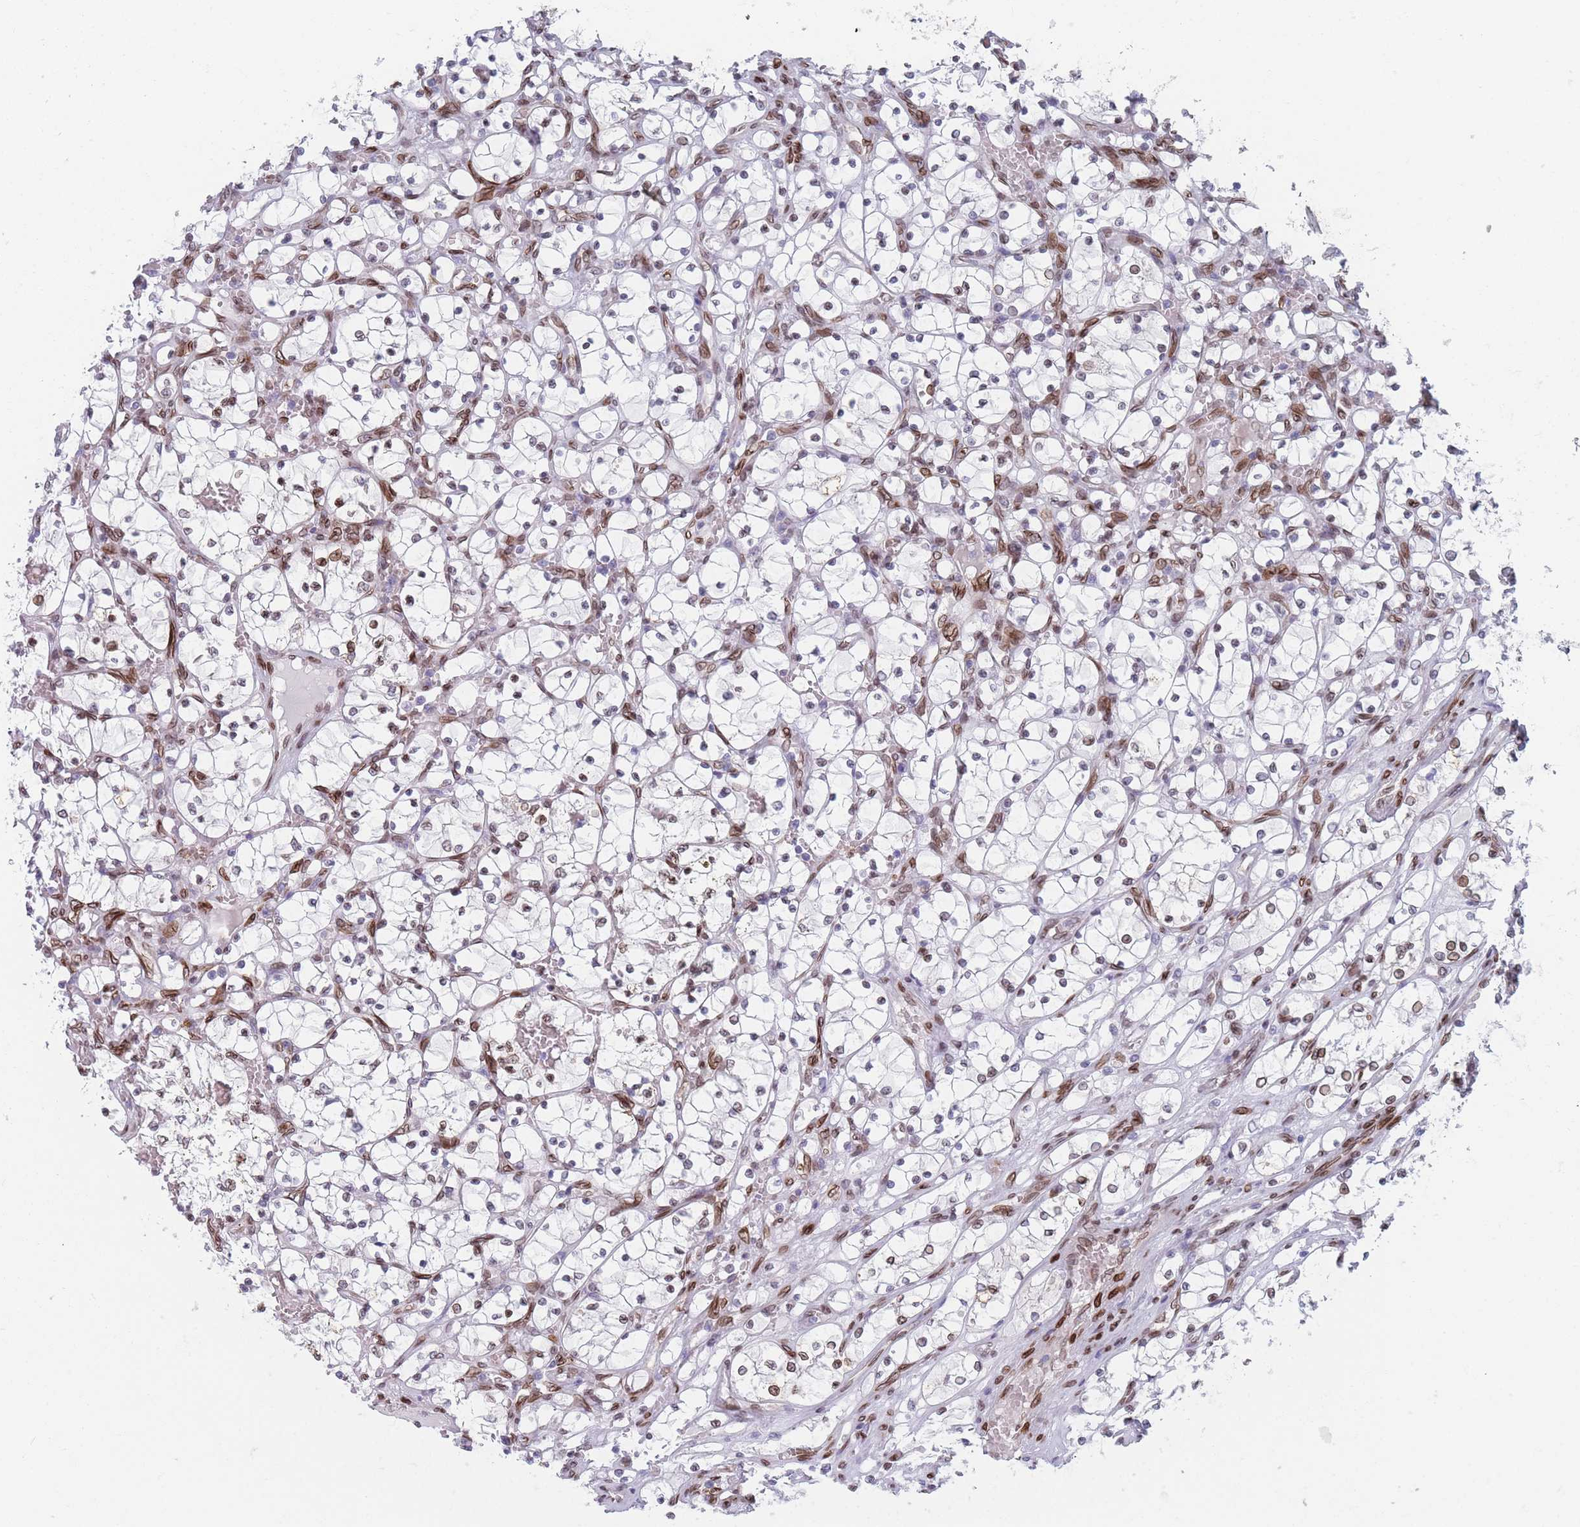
{"staining": {"intensity": "weak", "quantity": "<25%", "location": "cytoplasmic/membranous,nuclear"}, "tissue": "renal cancer", "cell_type": "Tumor cells", "image_type": "cancer", "snomed": [{"axis": "morphology", "description": "Adenocarcinoma, NOS"}, {"axis": "topography", "description": "Kidney"}], "caption": "Tumor cells show no significant expression in renal cancer. (Brightfield microscopy of DAB (3,3'-diaminobenzidine) immunohistochemistry at high magnification).", "gene": "ZBTB1", "patient": {"sex": "female", "age": 69}}